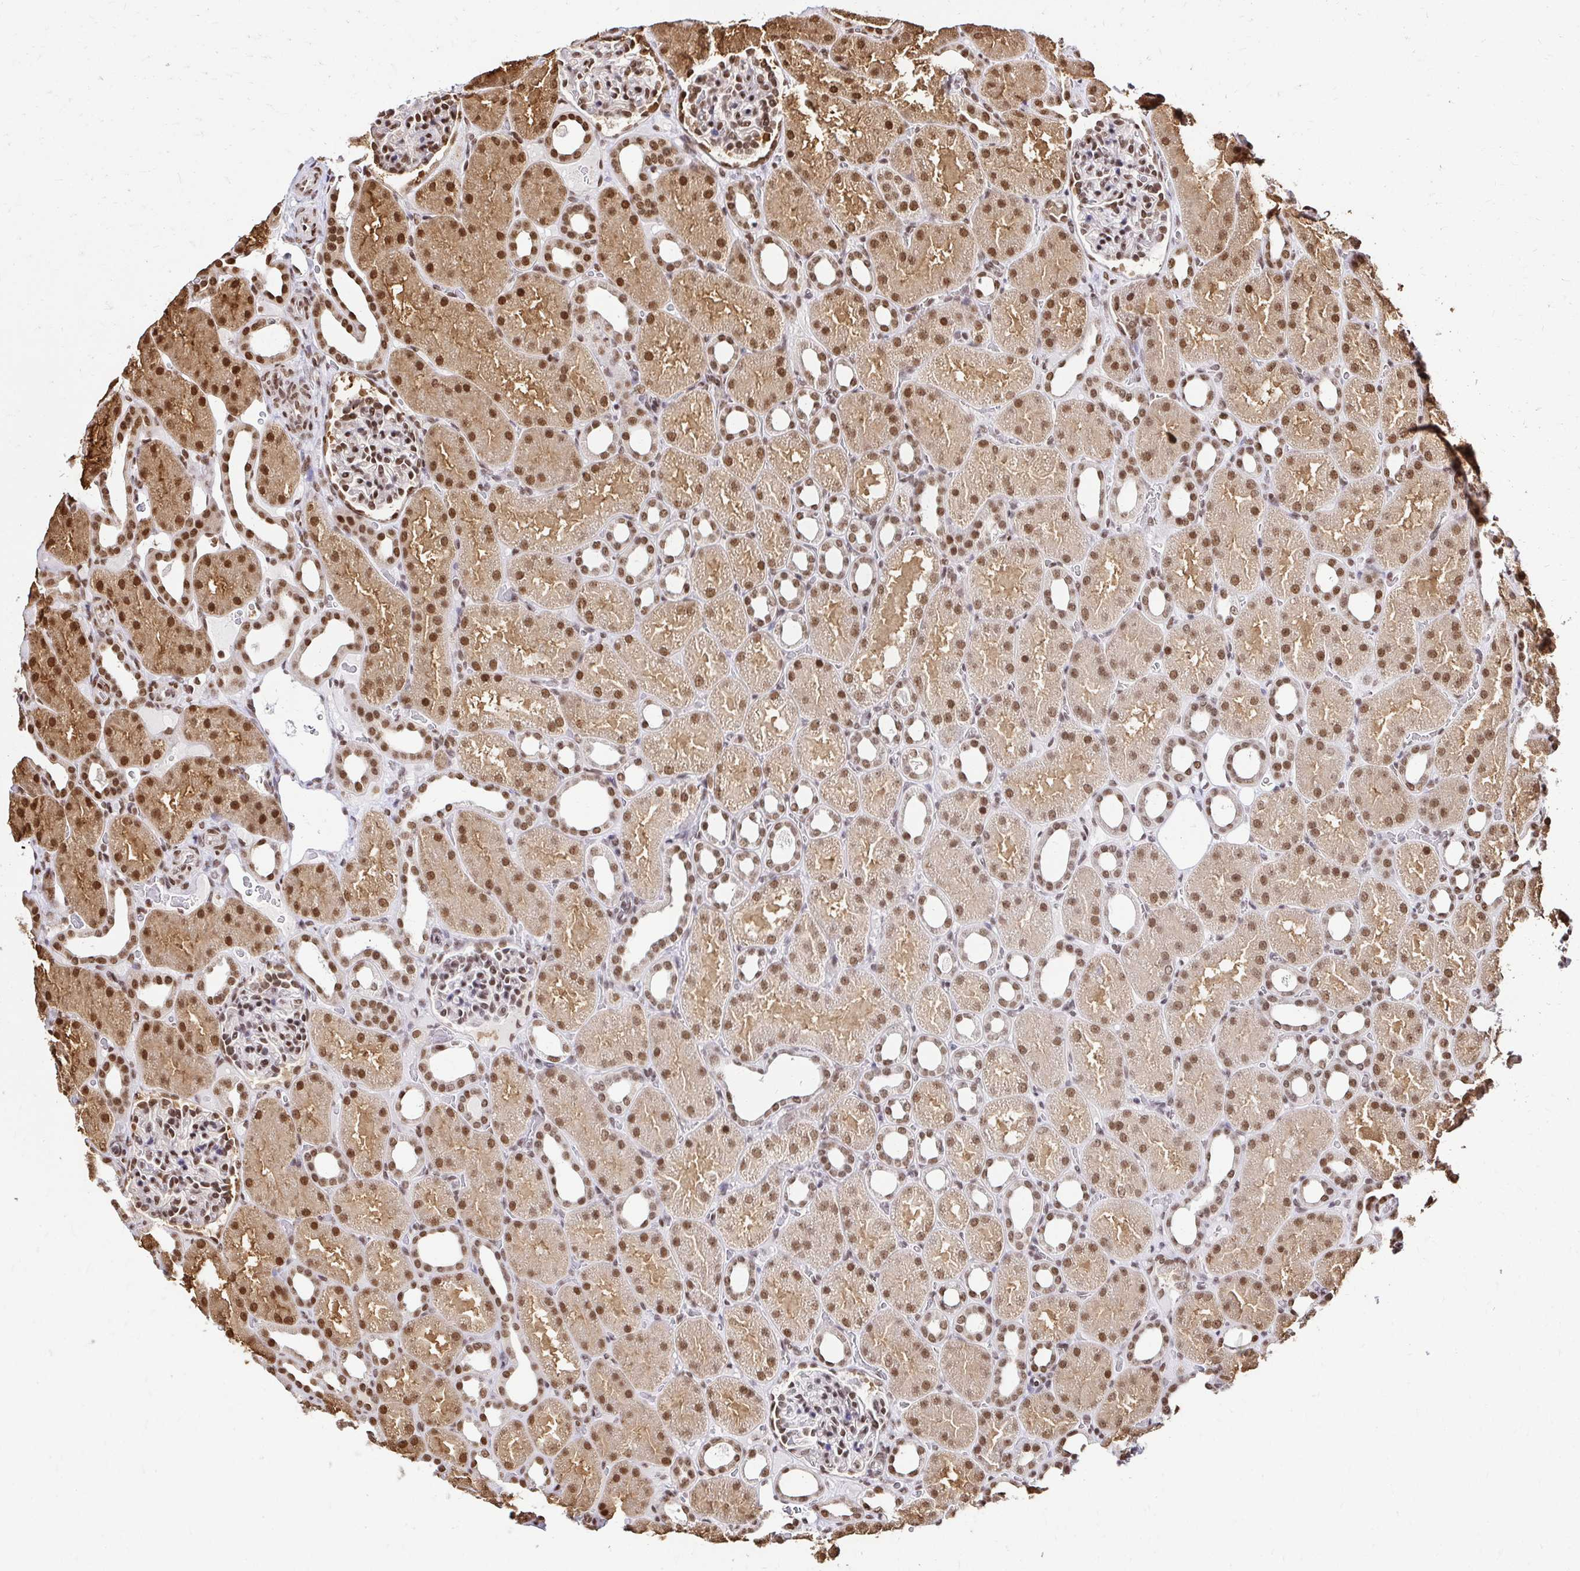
{"staining": {"intensity": "strong", "quantity": ">75%", "location": "nuclear"}, "tissue": "kidney", "cell_type": "Cells in glomeruli", "image_type": "normal", "snomed": [{"axis": "morphology", "description": "Normal tissue, NOS"}, {"axis": "topography", "description": "Kidney"}], "caption": "DAB (3,3'-diaminobenzidine) immunohistochemical staining of benign human kidney demonstrates strong nuclear protein staining in approximately >75% of cells in glomeruli.", "gene": "GLYR1", "patient": {"sex": "male", "age": 2}}